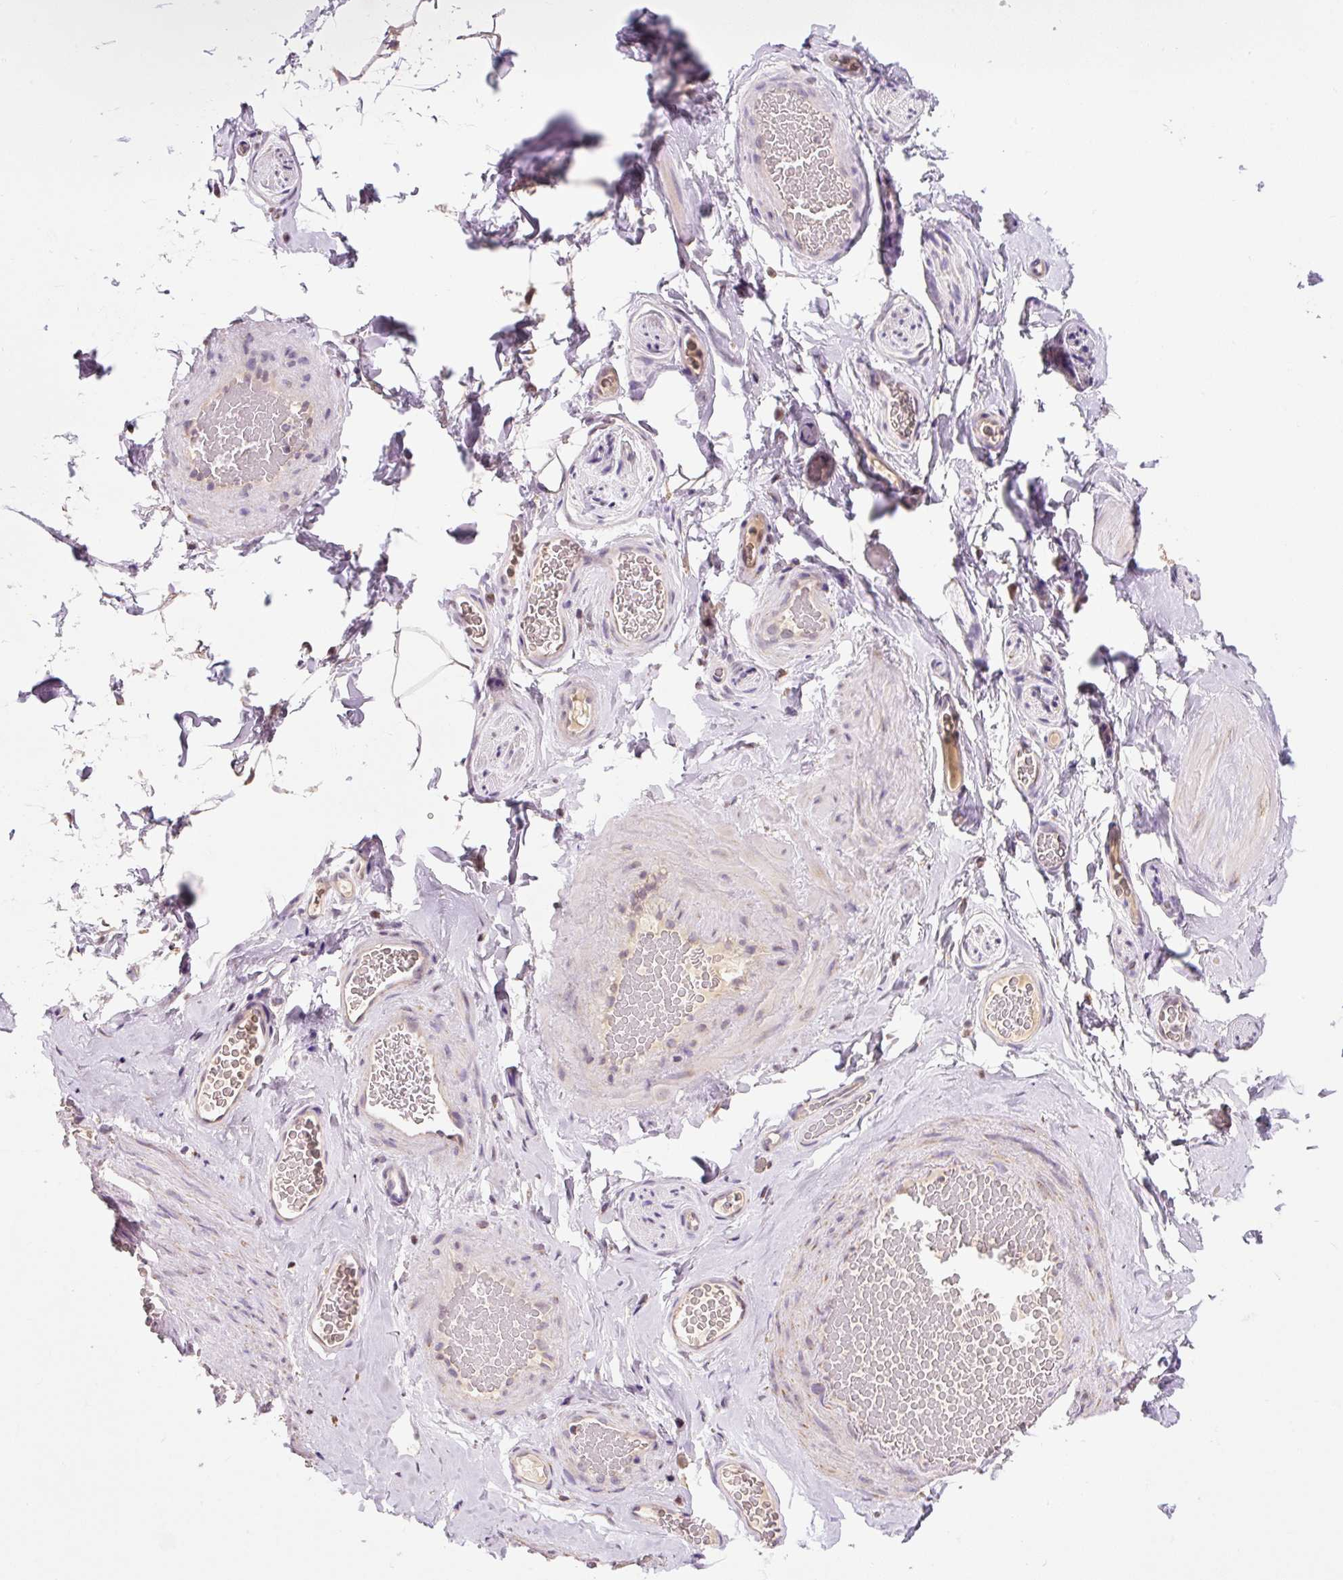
{"staining": {"intensity": "negative", "quantity": "none", "location": "none"}, "tissue": "adipose tissue", "cell_type": "Adipocytes", "image_type": "normal", "snomed": [{"axis": "morphology", "description": "Normal tissue, NOS"}, {"axis": "topography", "description": "Vascular tissue"}, {"axis": "topography", "description": "Peripheral nerve tissue"}], "caption": "High power microscopy image of an IHC photomicrograph of unremarkable adipose tissue, revealing no significant expression in adipocytes.", "gene": "MFSD9", "patient": {"sex": "male", "age": 41}}